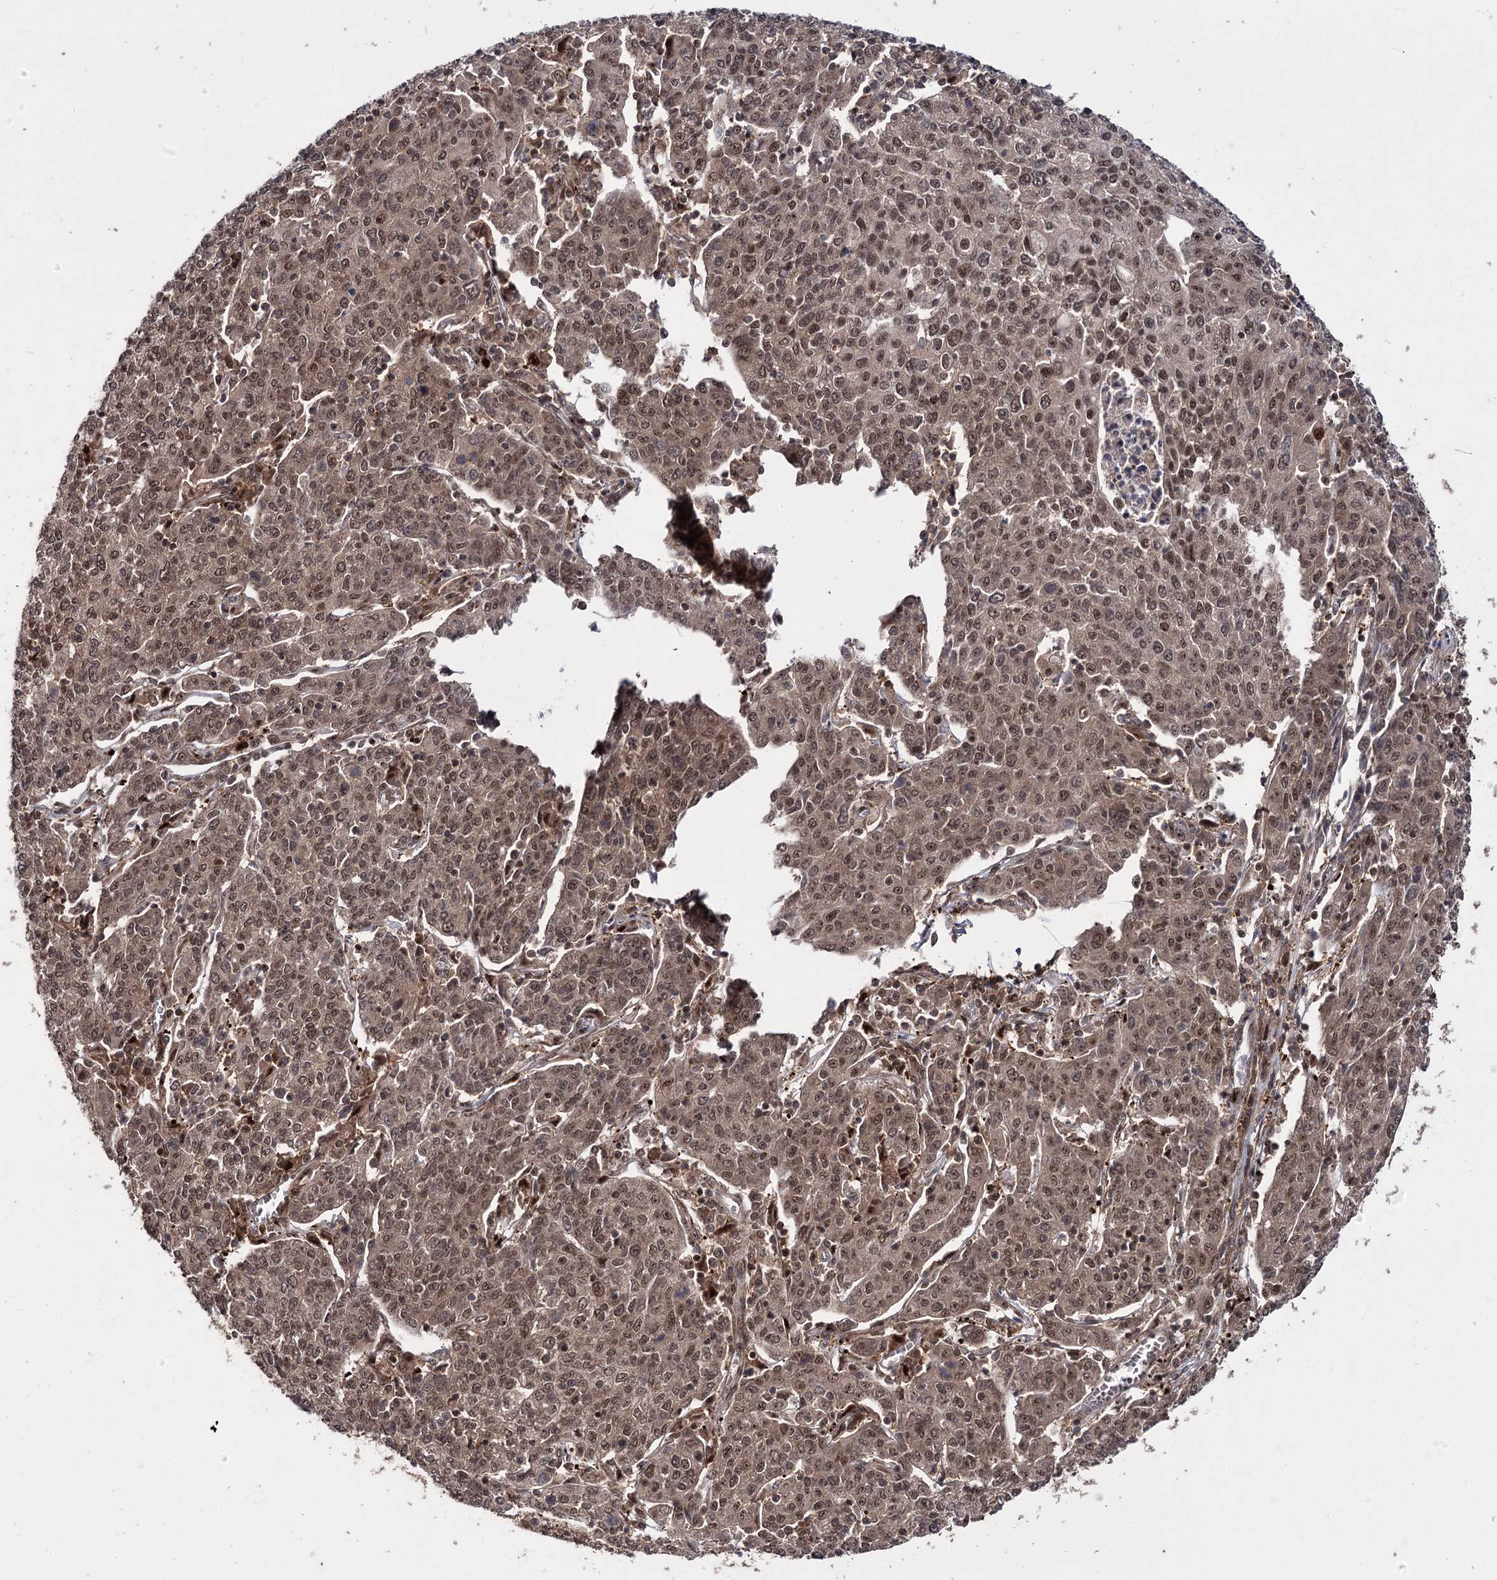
{"staining": {"intensity": "moderate", "quantity": ">75%", "location": "nuclear"}, "tissue": "cervical cancer", "cell_type": "Tumor cells", "image_type": "cancer", "snomed": [{"axis": "morphology", "description": "Squamous cell carcinoma, NOS"}, {"axis": "topography", "description": "Cervix"}], "caption": "The immunohistochemical stain labels moderate nuclear staining in tumor cells of cervical cancer tissue.", "gene": "MKNK2", "patient": {"sex": "female", "age": 67}}